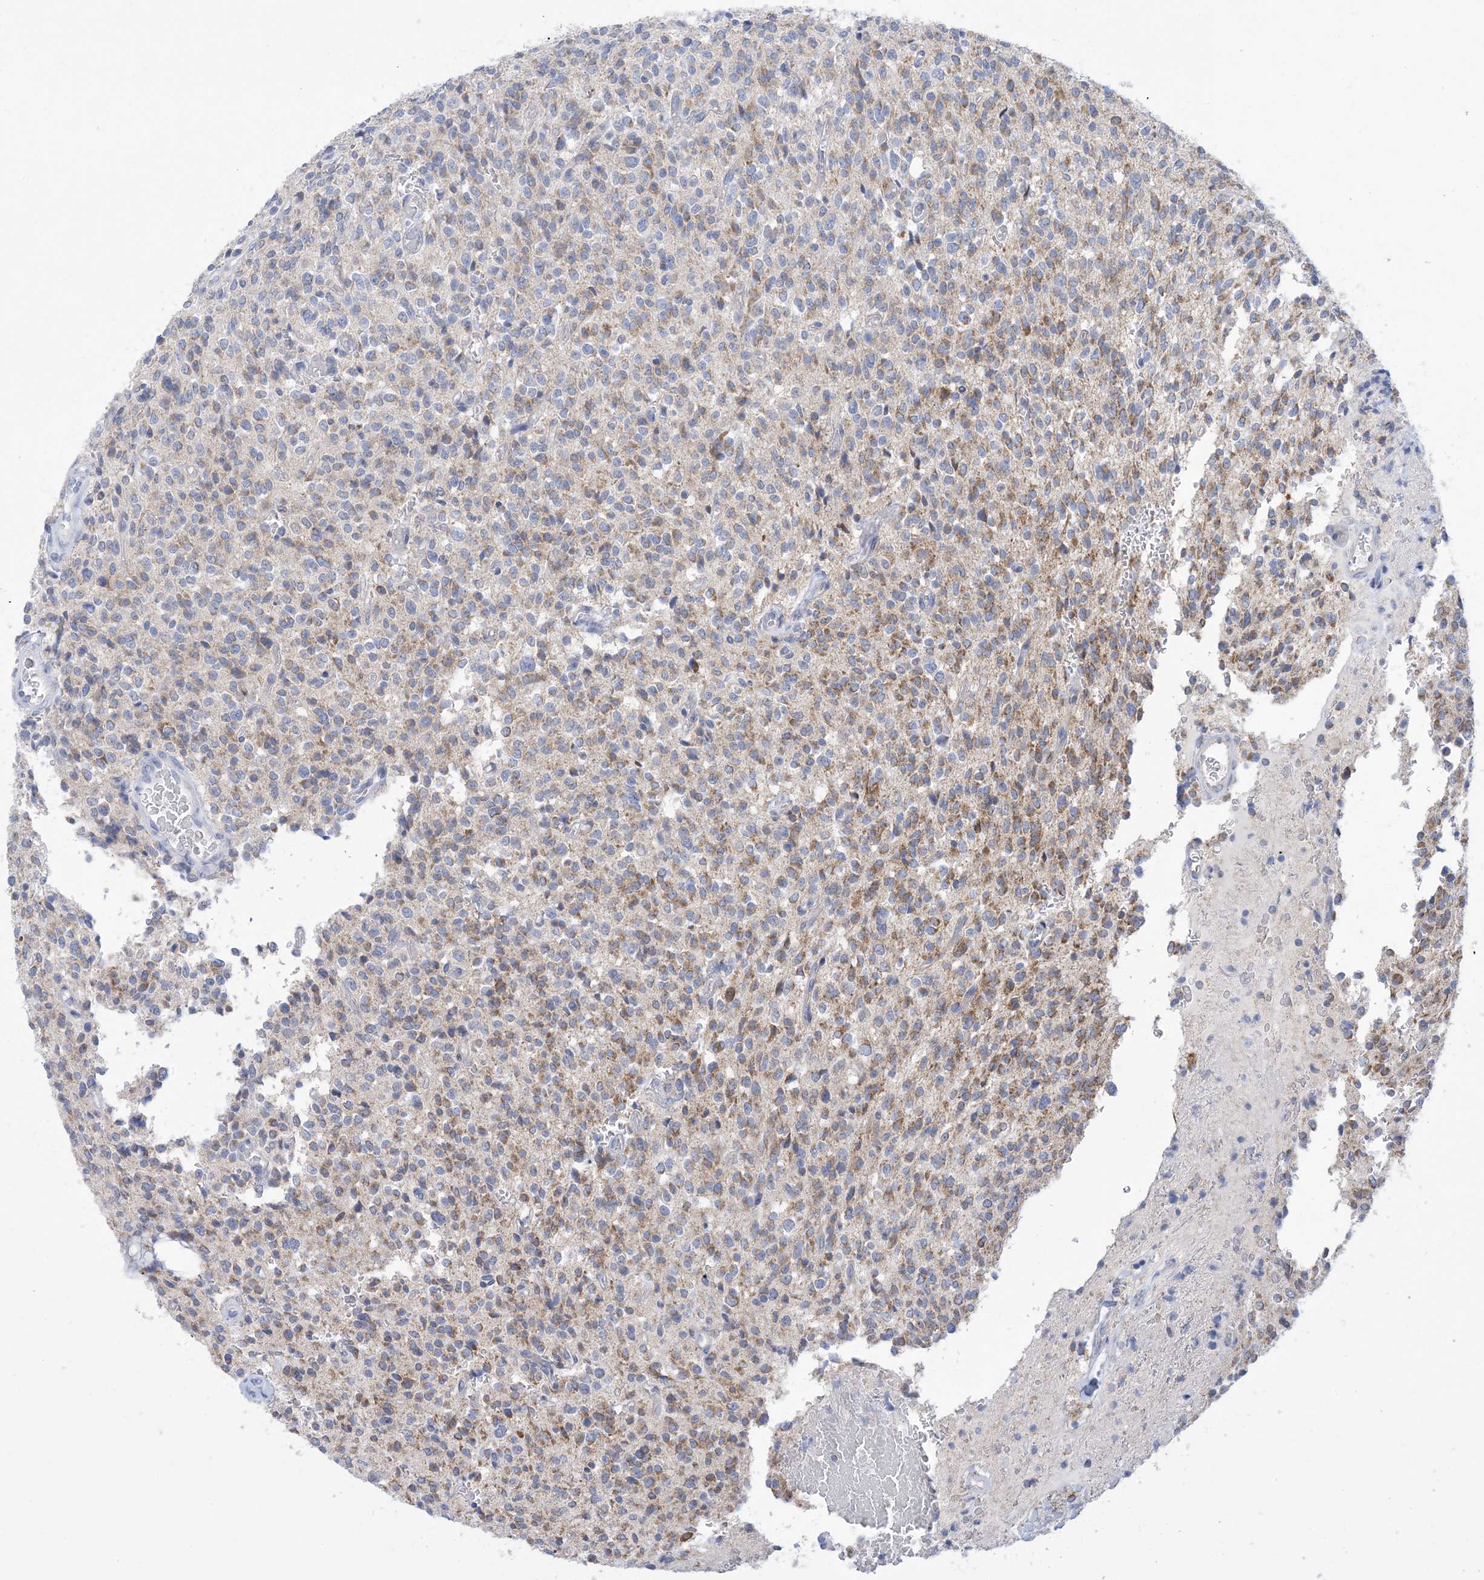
{"staining": {"intensity": "moderate", "quantity": "25%-75%", "location": "cytoplasmic/membranous"}, "tissue": "glioma", "cell_type": "Tumor cells", "image_type": "cancer", "snomed": [{"axis": "morphology", "description": "Glioma, malignant, High grade"}, {"axis": "topography", "description": "Brain"}], "caption": "Protein expression analysis of human glioma reveals moderate cytoplasmic/membranous staining in approximately 25%-75% of tumor cells.", "gene": "CLEC16A", "patient": {"sex": "male", "age": 34}}